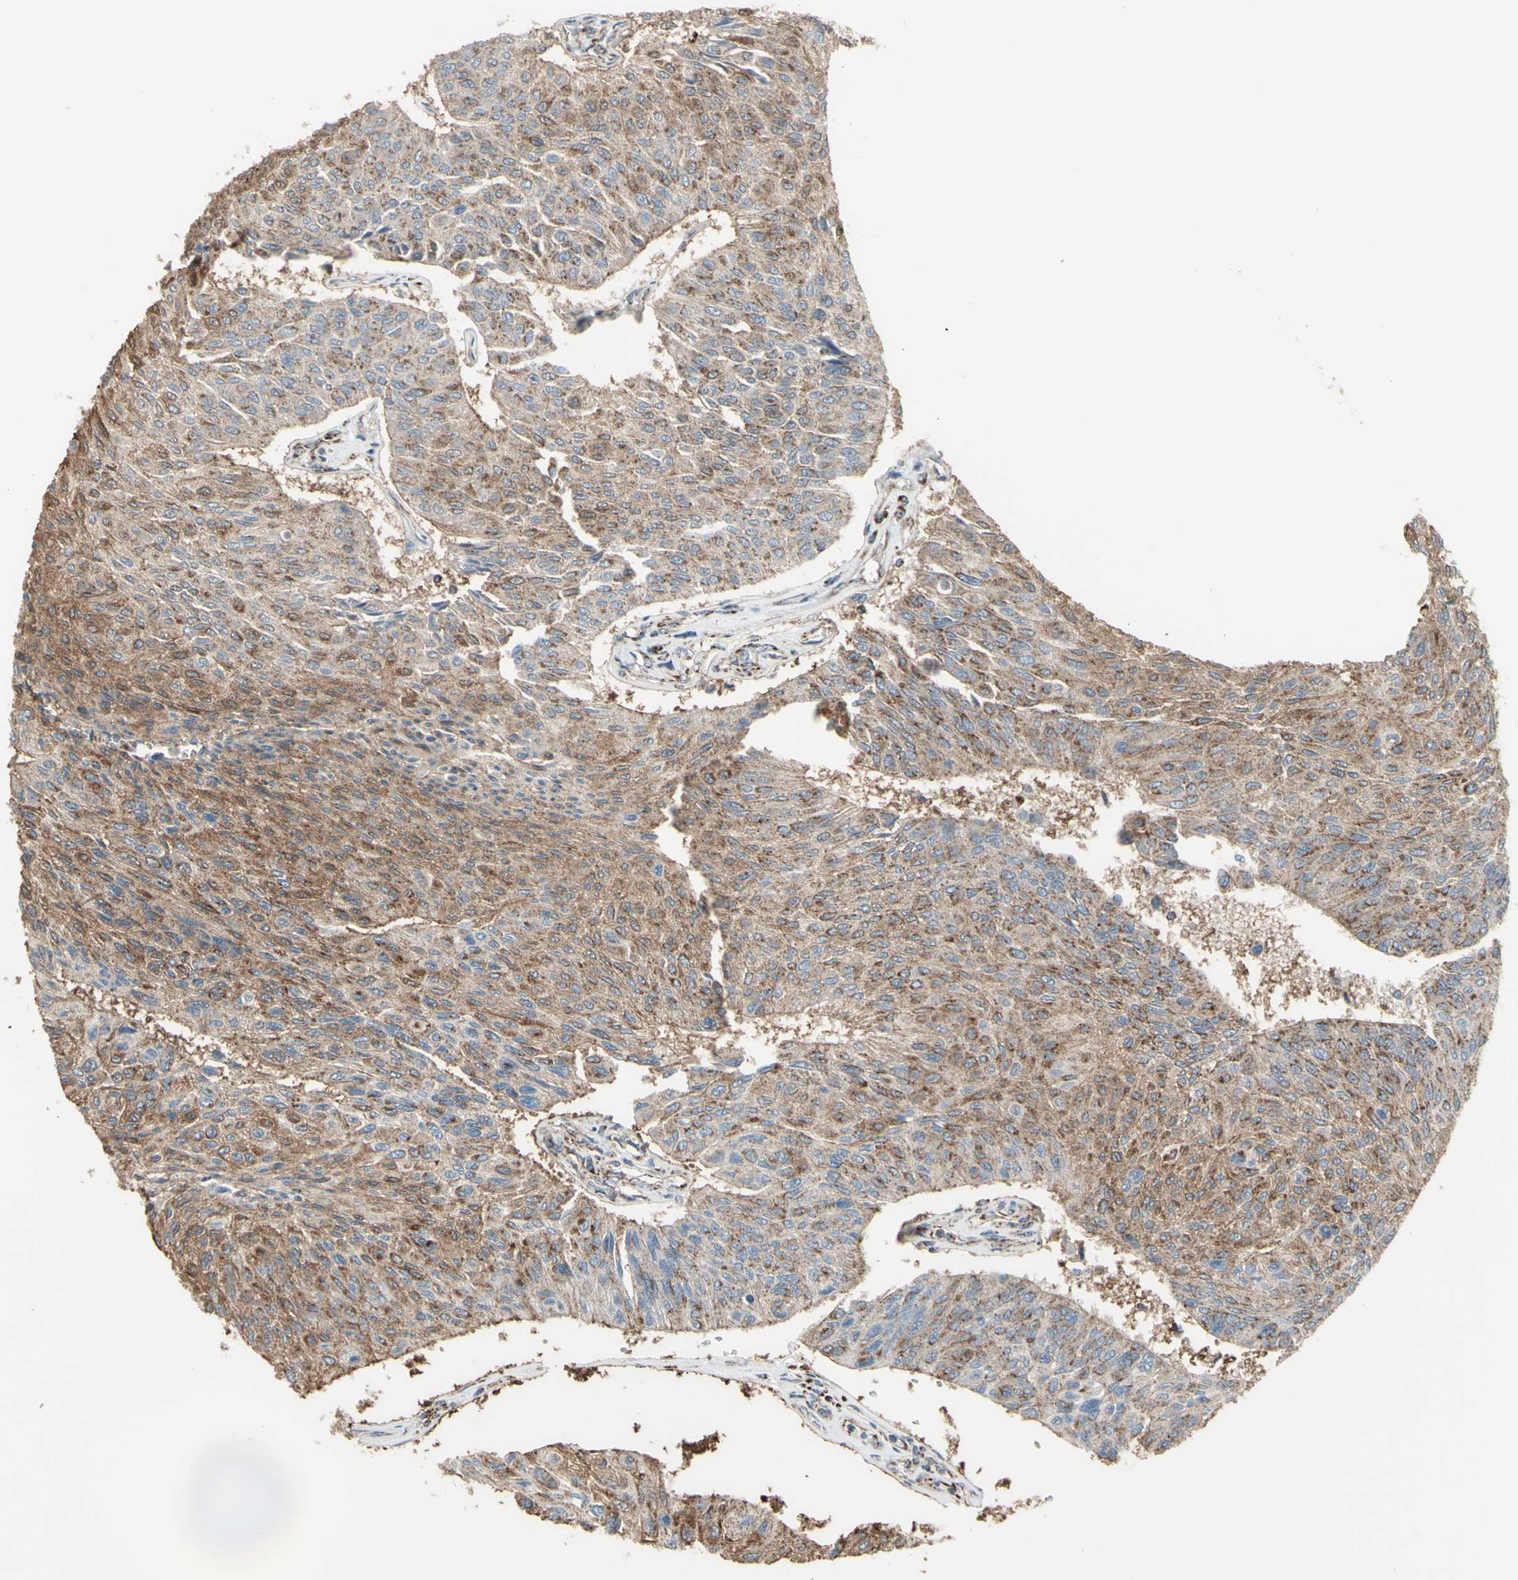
{"staining": {"intensity": "moderate", "quantity": "25%-75%", "location": "cytoplasmic/membranous"}, "tissue": "urothelial cancer", "cell_type": "Tumor cells", "image_type": "cancer", "snomed": [{"axis": "morphology", "description": "Urothelial carcinoma, High grade"}, {"axis": "topography", "description": "Urinary bladder"}], "caption": "DAB (3,3'-diaminobenzidine) immunohistochemical staining of human high-grade urothelial carcinoma demonstrates moderate cytoplasmic/membranous protein positivity in approximately 25%-75% of tumor cells.", "gene": "FAM171B", "patient": {"sex": "male", "age": 66}}